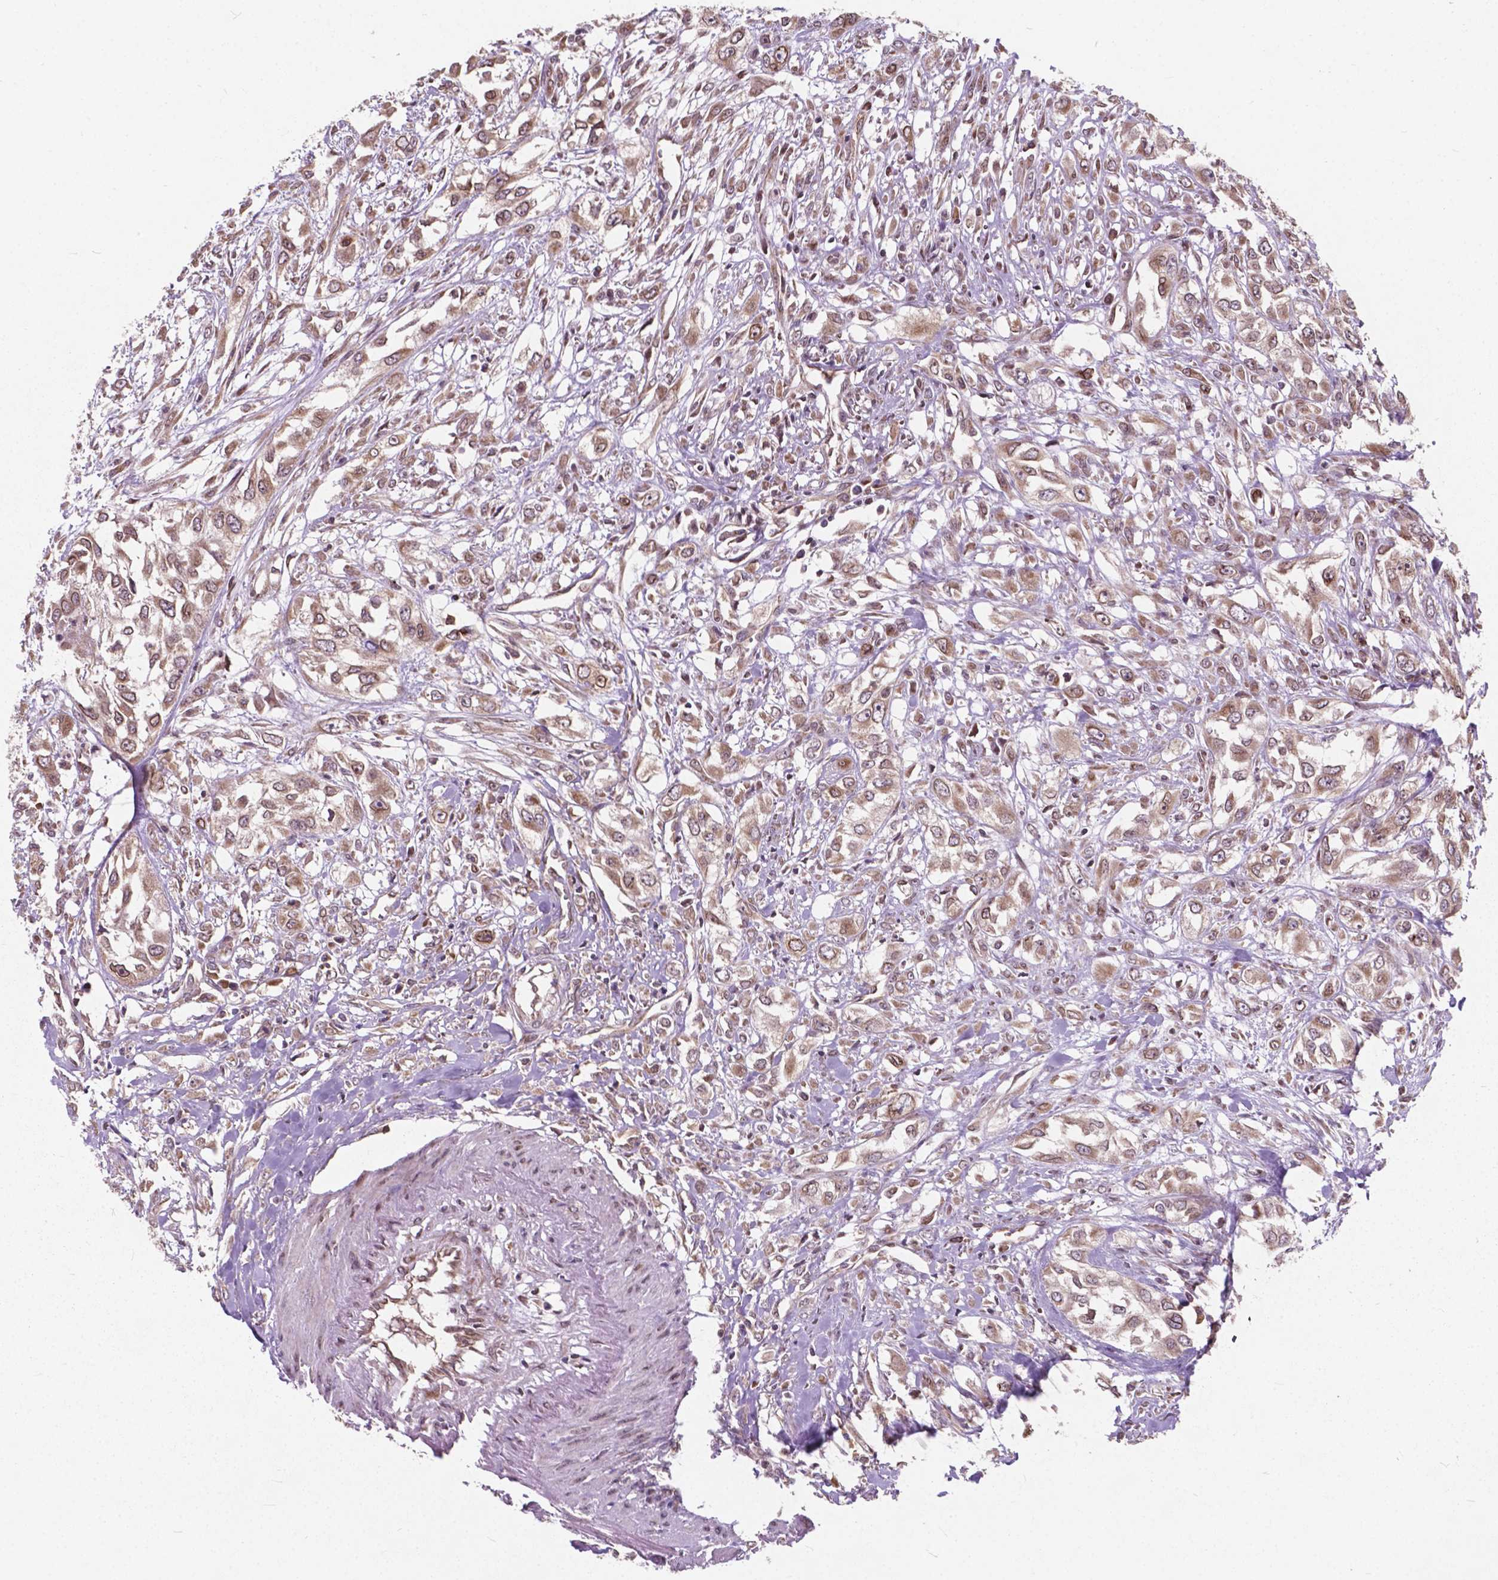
{"staining": {"intensity": "moderate", "quantity": ">75%", "location": "cytoplasmic/membranous,nuclear"}, "tissue": "urothelial cancer", "cell_type": "Tumor cells", "image_type": "cancer", "snomed": [{"axis": "morphology", "description": "Urothelial carcinoma, High grade"}, {"axis": "topography", "description": "Urinary bladder"}], "caption": "Immunohistochemical staining of high-grade urothelial carcinoma exhibits medium levels of moderate cytoplasmic/membranous and nuclear positivity in about >75% of tumor cells.", "gene": "MRPL33", "patient": {"sex": "male", "age": 67}}